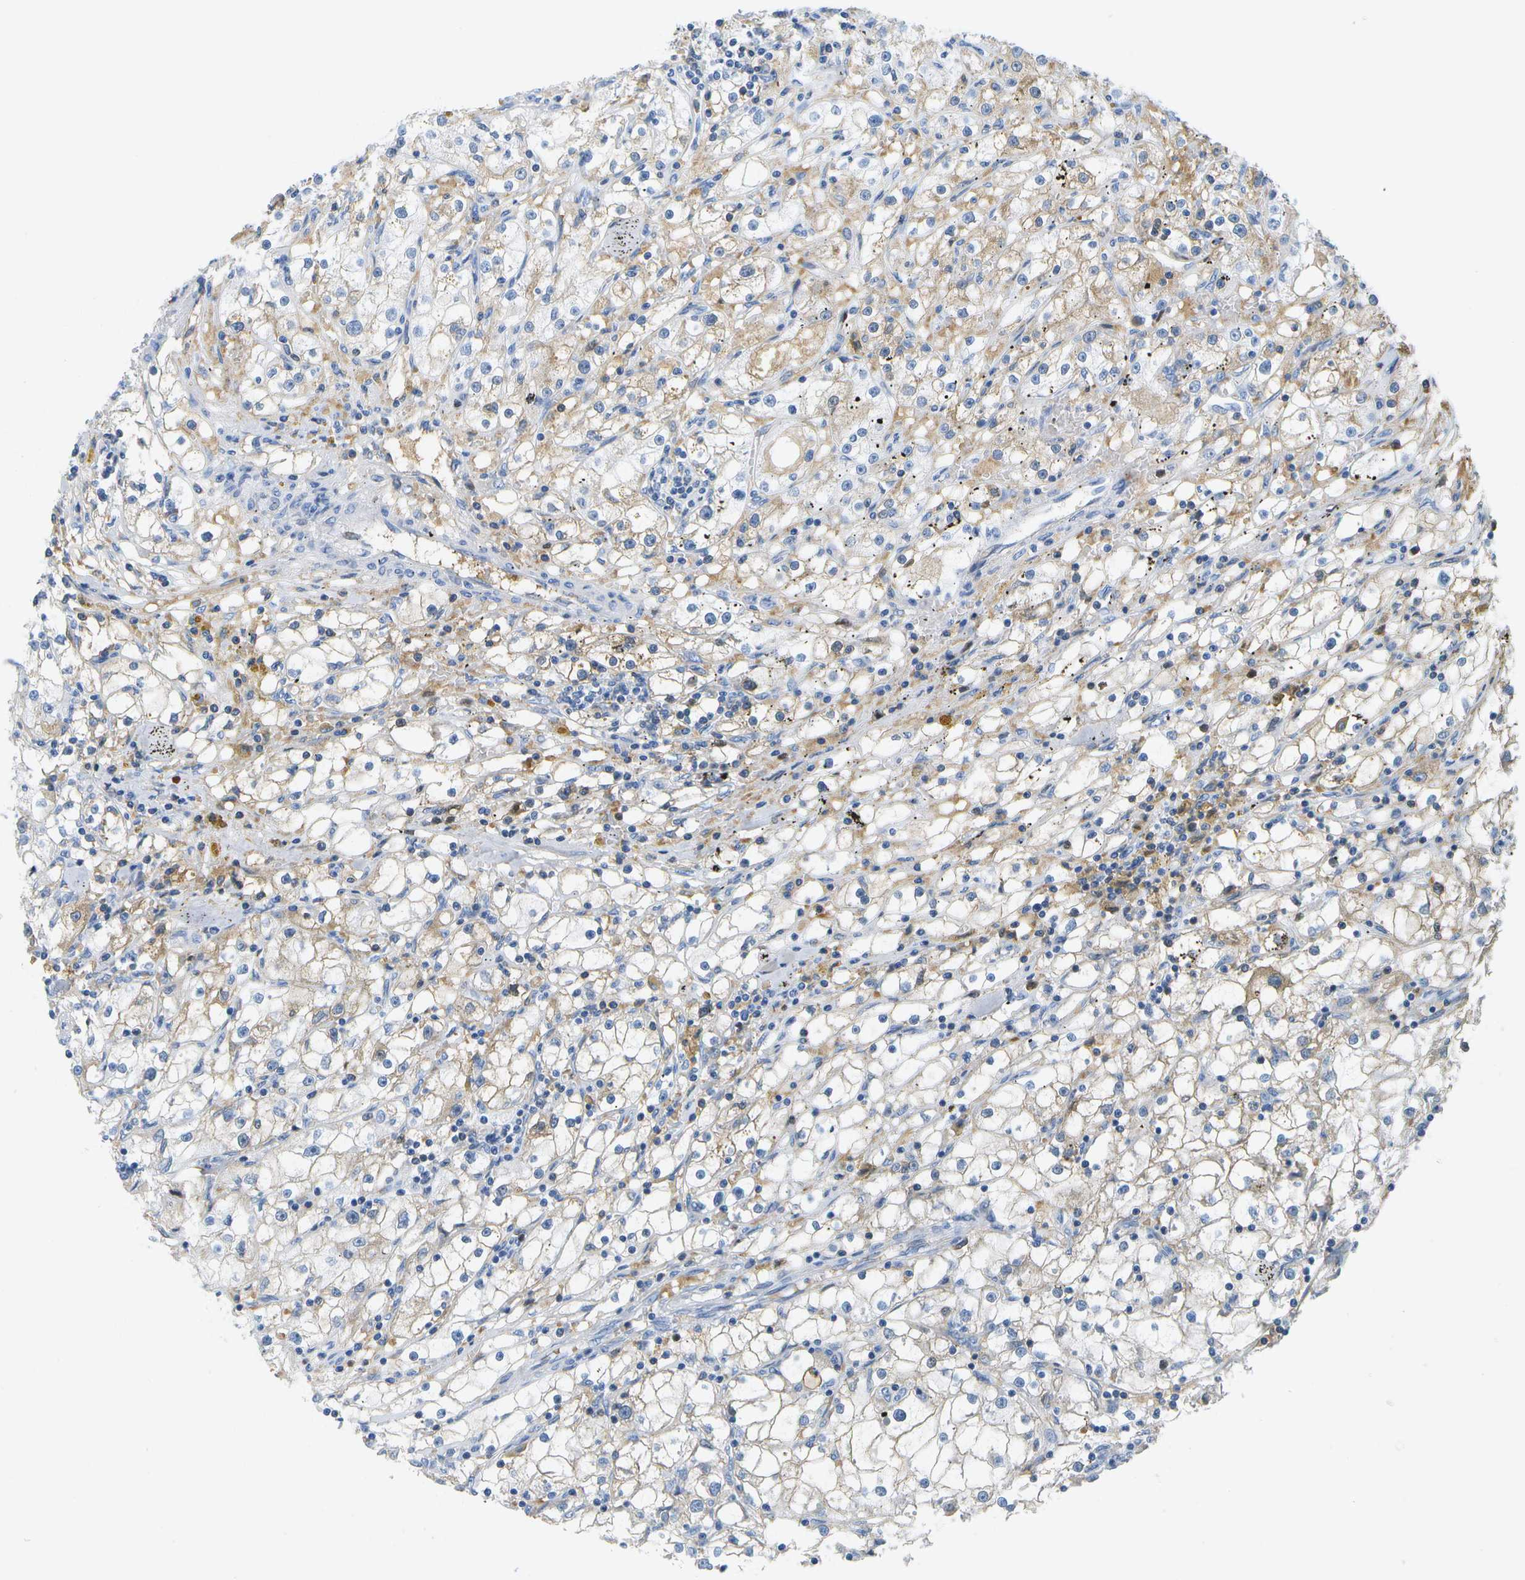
{"staining": {"intensity": "weak", "quantity": "25%-75%", "location": "cytoplasmic/membranous"}, "tissue": "renal cancer", "cell_type": "Tumor cells", "image_type": "cancer", "snomed": [{"axis": "morphology", "description": "Adenocarcinoma, NOS"}, {"axis": "topography", "description": "Kidney"}], "caption": "The immunohistochemical stain labels weak cytoplasmic/membranous staining in tumor cells of renal adenocarcinoma tissue.", "gene": "SERPINA1", "patient": {"sex": "male", "age": 56}}